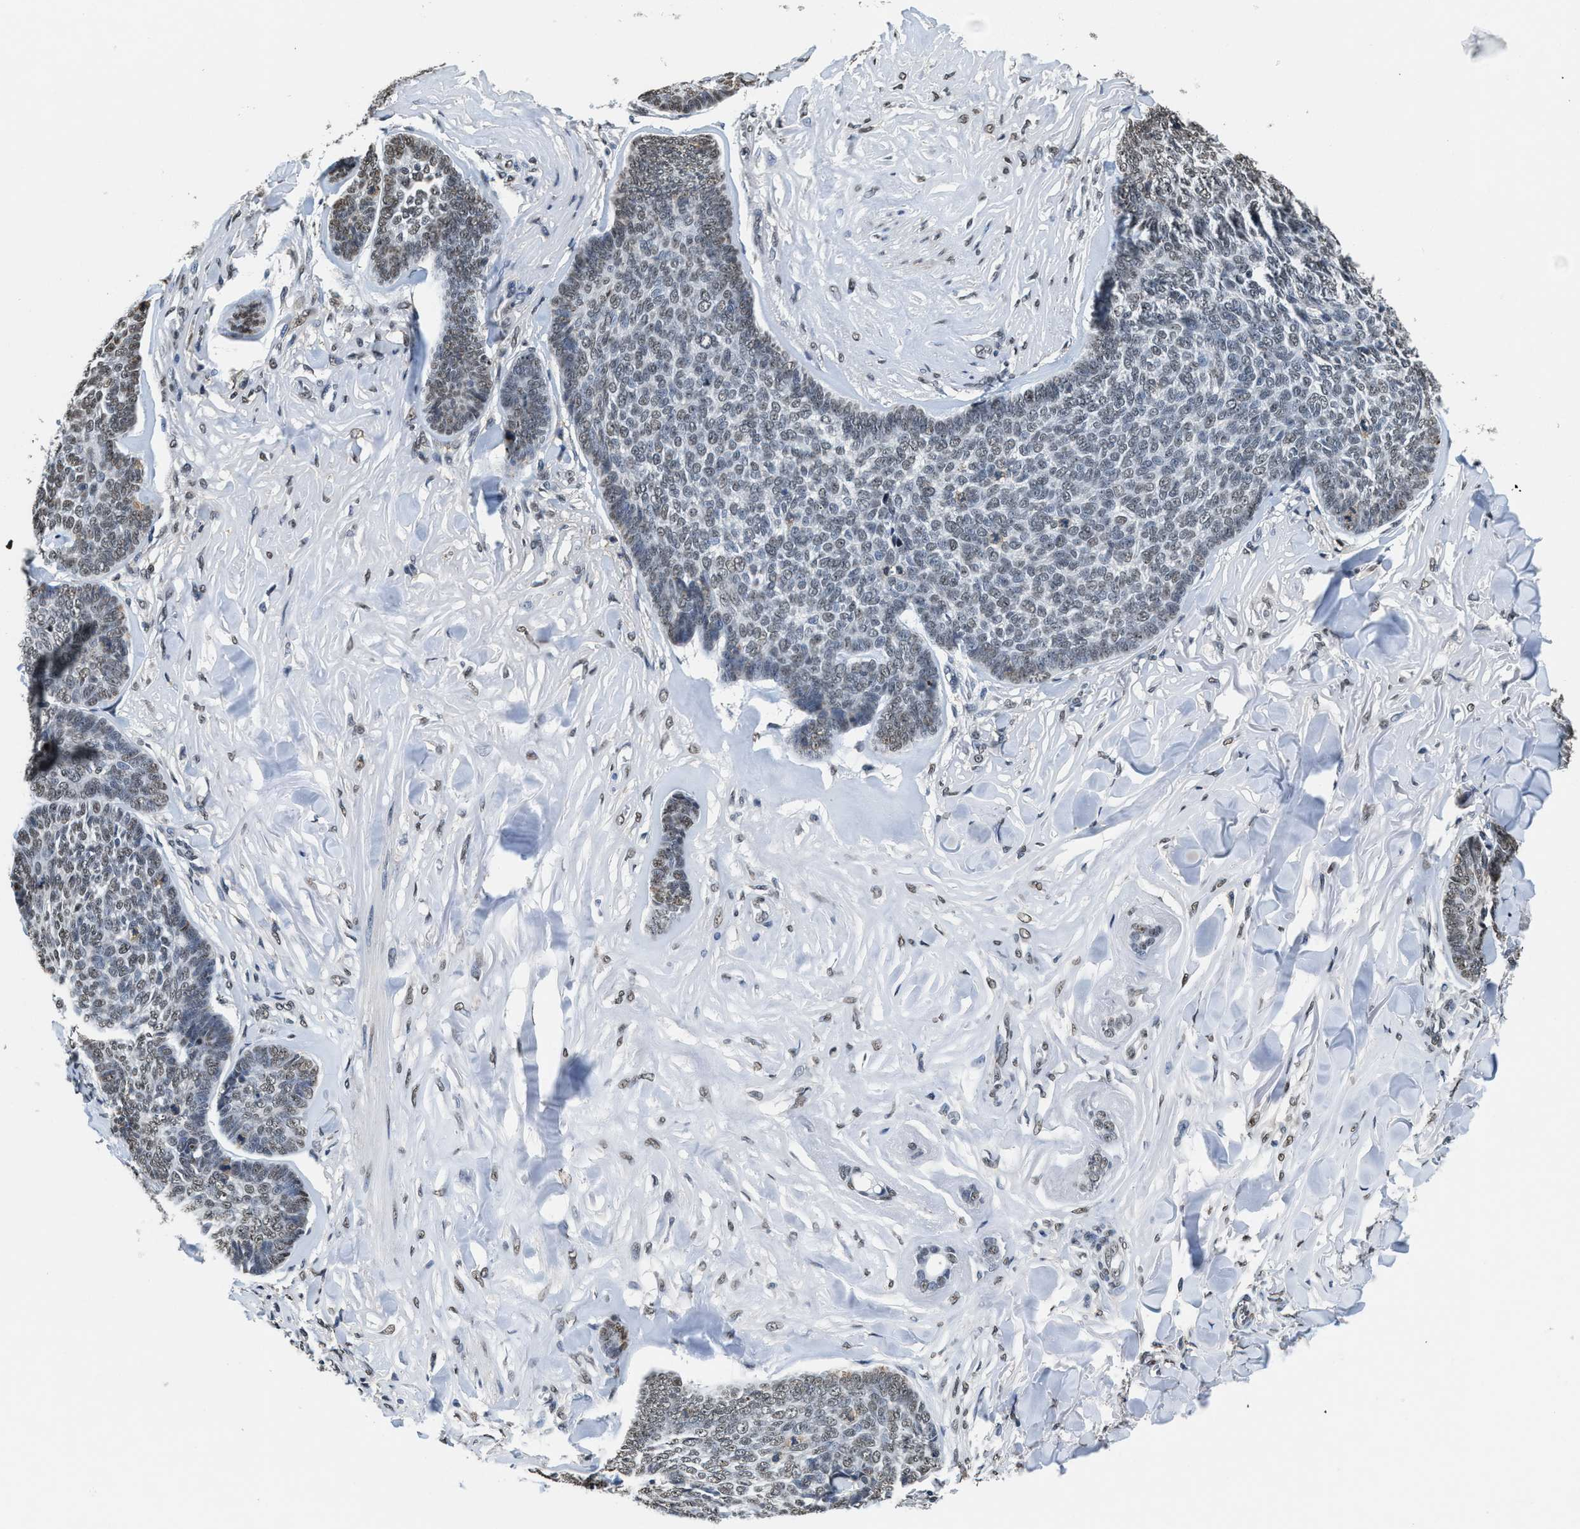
{"staining": {"intensity": "weak", "quantity": "<25%", "location": "nuclear"}, "tissue": "skin cancer", "cell_type": "Tumor cells", "image_type": "cancer", "snomed": [{"axis": "morphology", "description": "Basal cell carcinoma"}, {"axis": "topography", "description": "Skin"}], "caption": "Tumor cells show no significant staining in skin cancer. Brightfield microscopy of immunohistochemistry (IHC) stained with DAB (3,3'-diaminobenzidine) (brown) and hematoxylin (blue), captured at high magnification.", "gene": "SUPT16H", "patient": {"sex": "male", "age": 84}}